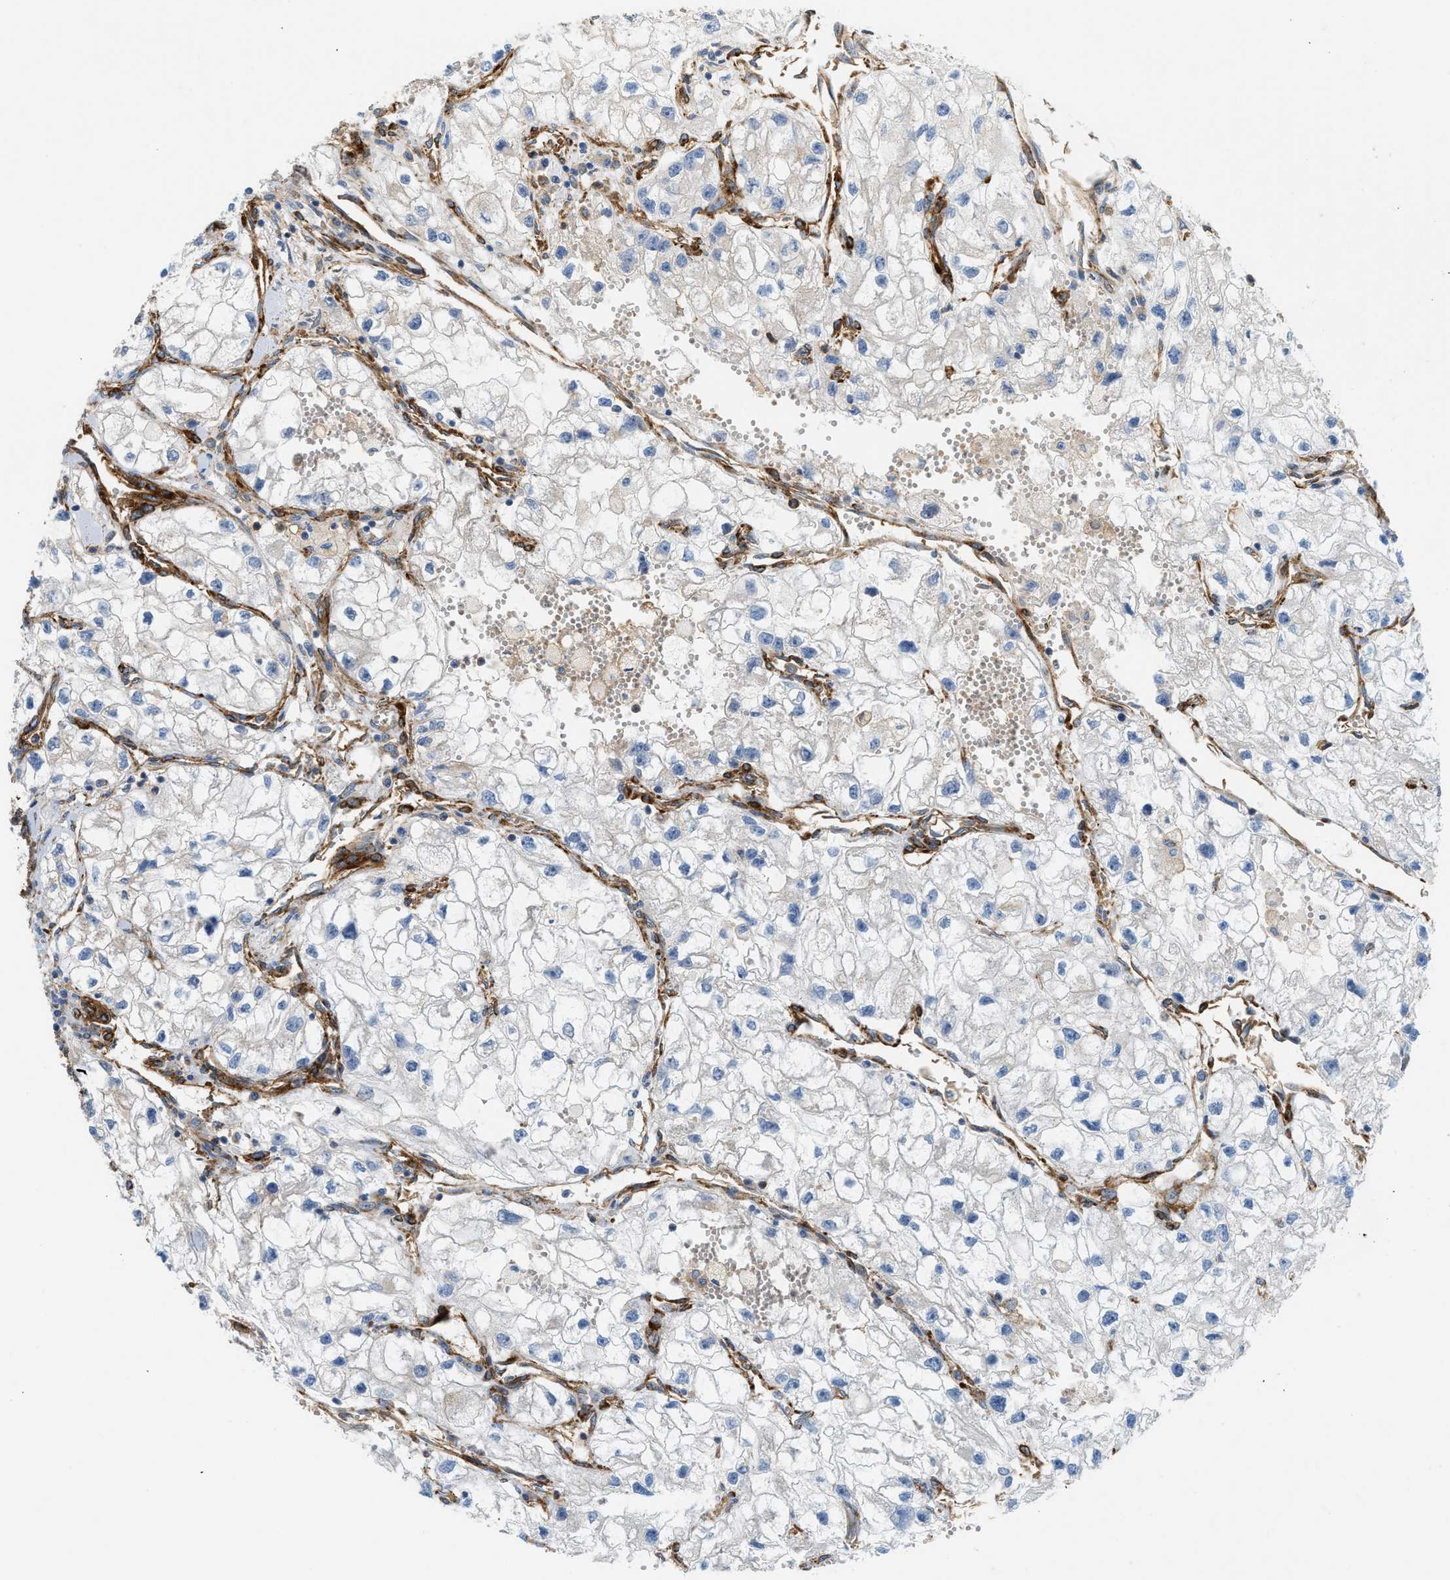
{"staining": {"intensity": "negative", "quantity": "none", "location": "none"}, "tissue": "renal cancer", "cell_type": "Tumor cells", "image_type": "cancer", "snomed": [{"axis": "morphology", "description": "Adenocarcinoma, NOS"}, {"axis": "topography", "description": "Kidney"}], "caption": "This is an immunohistochemistry (IHC) micrograph of human renal cancer (adenocarcinoma). There is no expression in tumor cells.", "gene": "HIP1", "patient": {"sex": "female", "age": 70}}